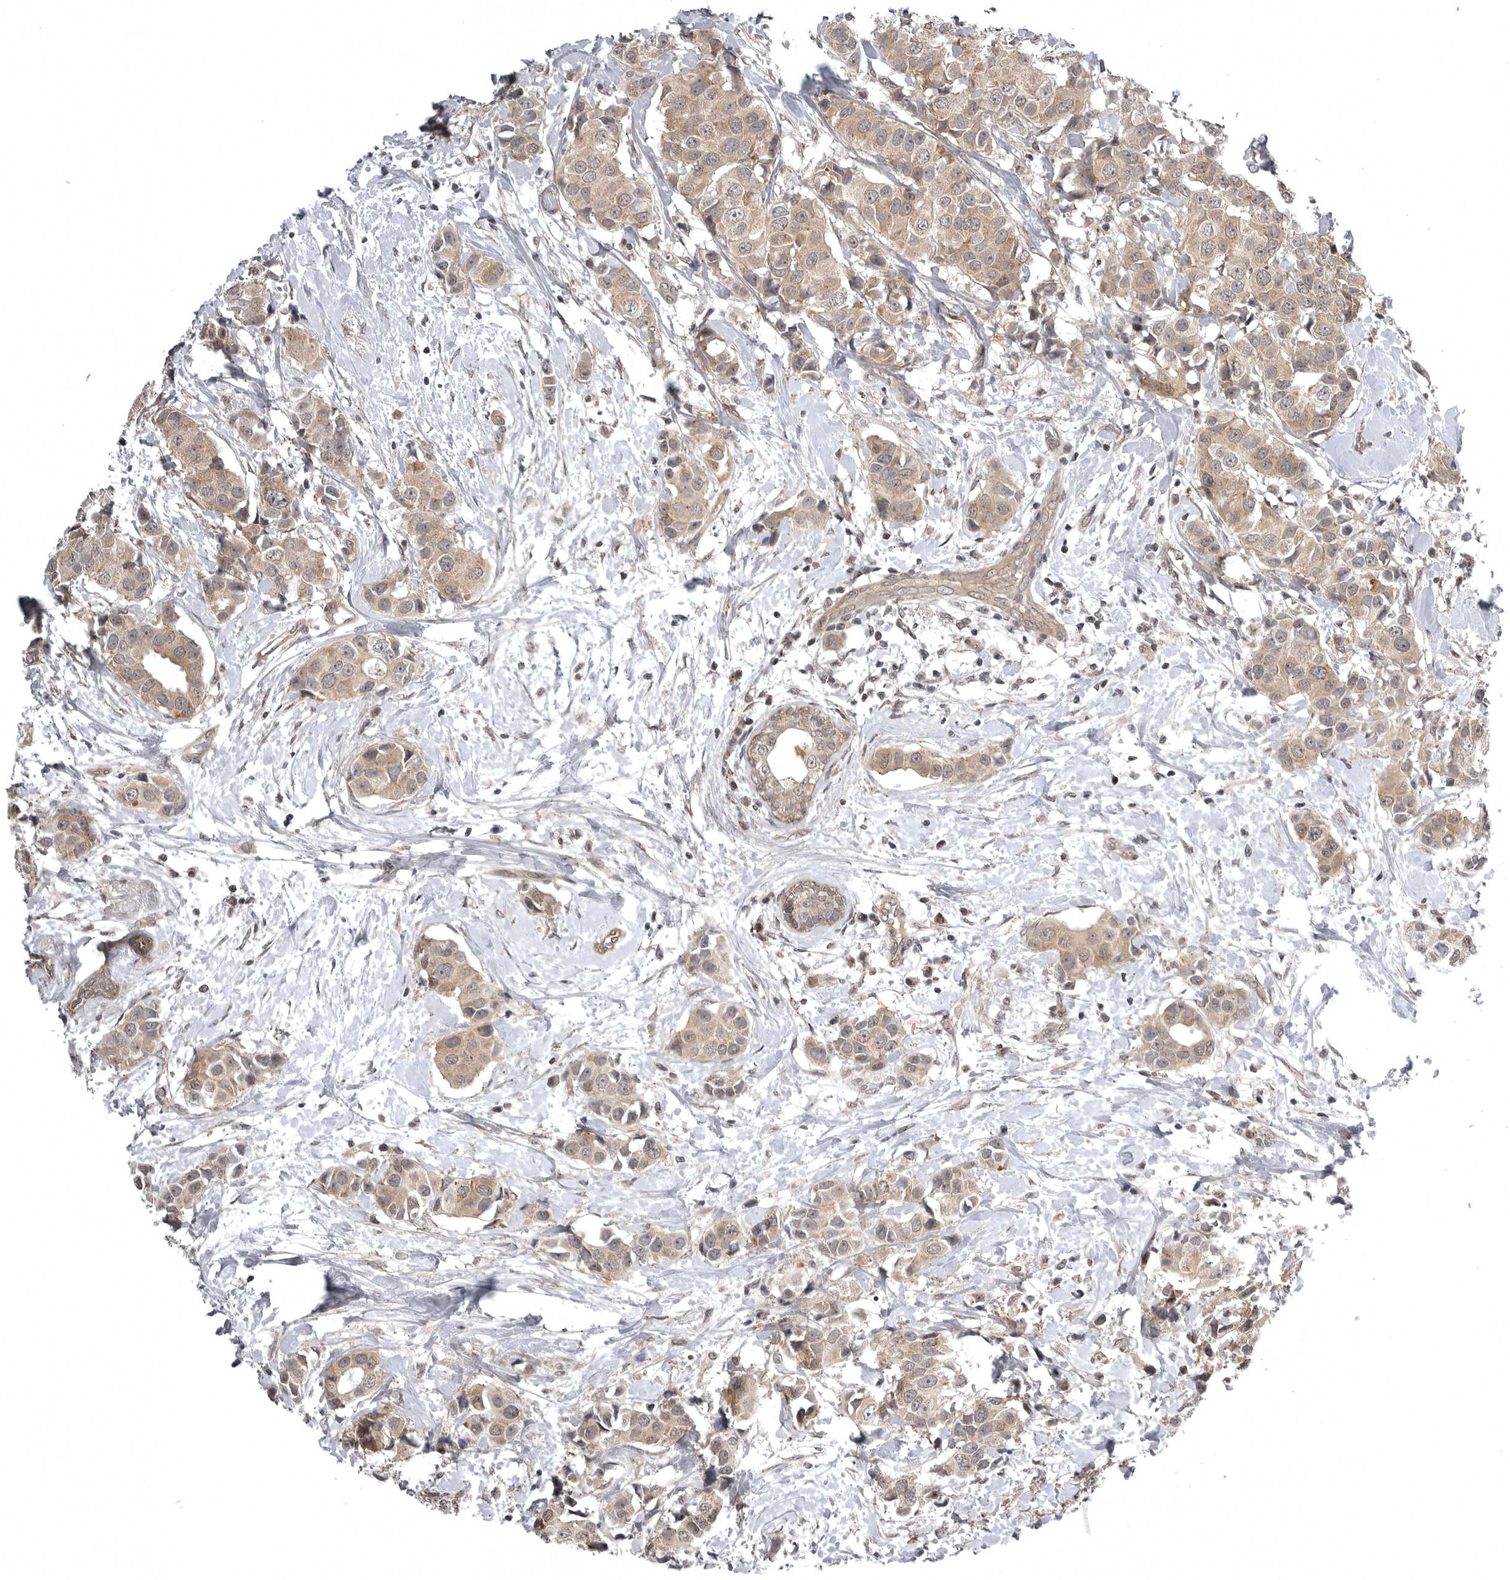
{"staining": {"intensity": "moderate", "quantity": ">75%", "location": "cytoplasmic/membranous"}, "tissue": "breast cancer", "cell_type": "Tumor cells", "image_type": "cancer", "snomed": [{"axis": "morphology", "description": "Normal tissue, NOS"}, {"axis": "morphology", "description": "Duct carcinoma"}, {"axis": "topography", "description": "Breast"}], "caption": "Invasive ductal carcinoma (breast) stained for a protein (brown) reveals moderate cytoplasmic/membranous positive staining in approximately >75% of tumor cells.", "gene": "SNX16", "patient": {"sex": "female", "age": 39}}